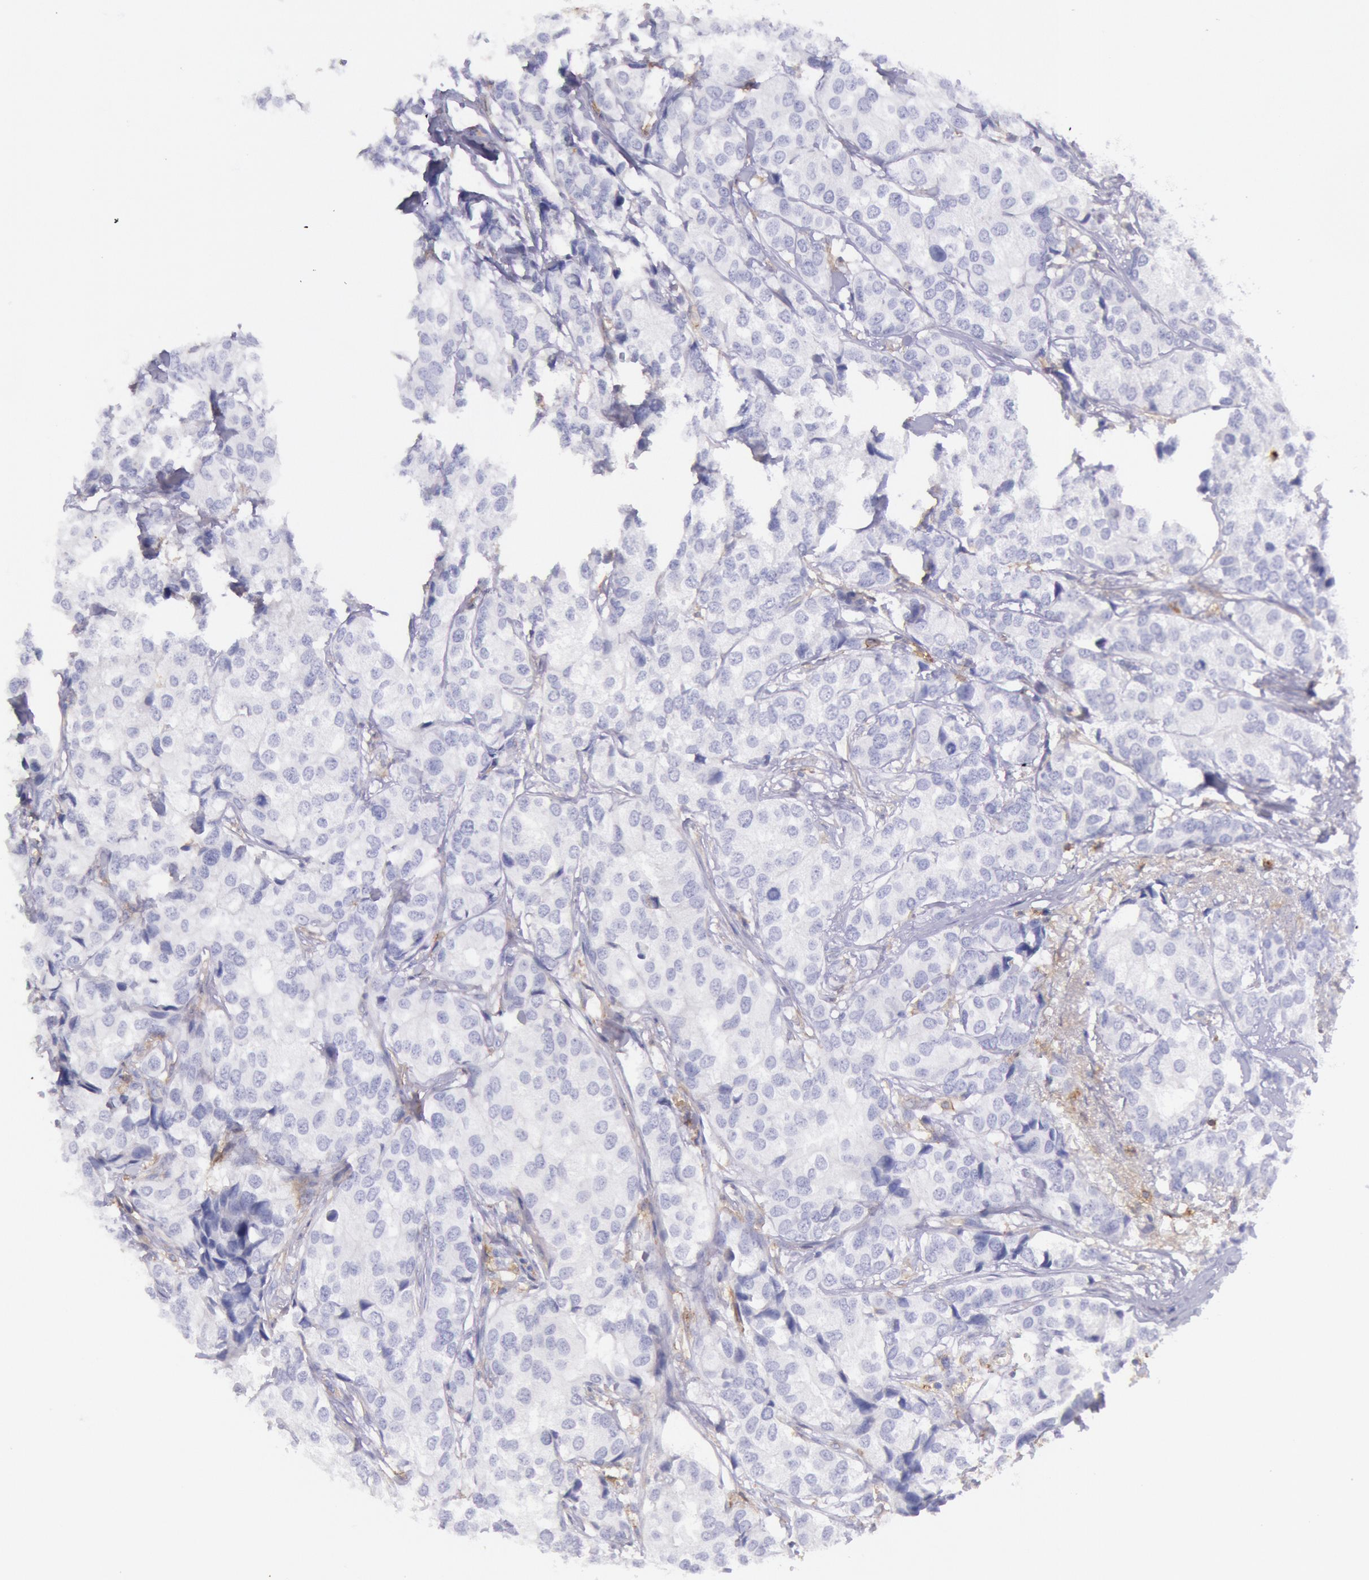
{"staining": {"intensity": "negative", "quantity": "none", "location": "none"}, "tissue": "breast cancer", "cell_type": "Tumor cells", "image_type": "cancer", "snomed": [{"axis": "morphology", "description": "Duct carcinoma"}, {"axis": "topography", "description": "Breast"}], "caption": "Immunohistochemical staining of breast cancer (invasive ductal carcinoma) reveals no significant staining in tumor cells.", "gene": "LYN", "patient": {"sex": "female", "age": 68}}